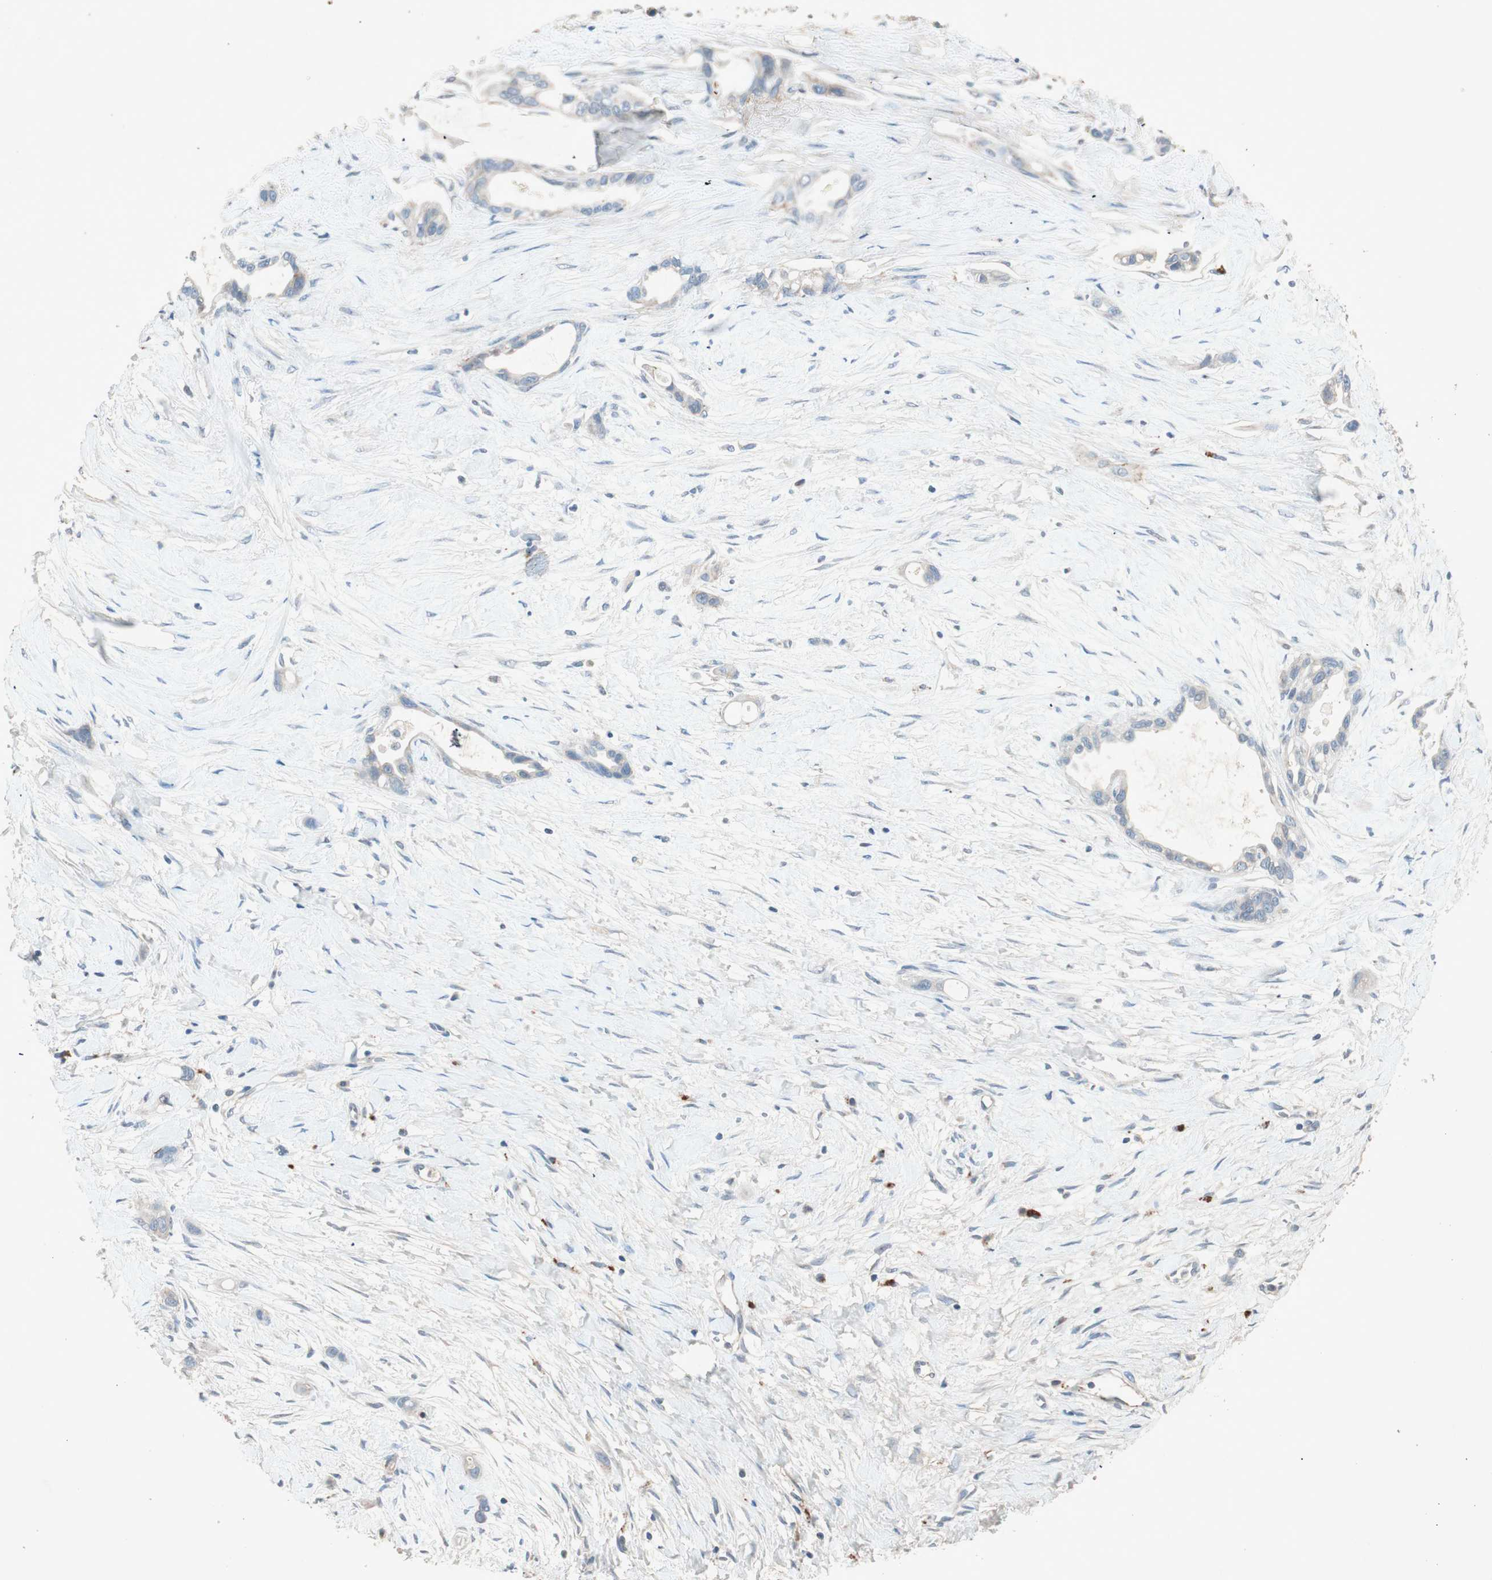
{"staining": {"intensity": "weak", "quantity": "<25%", "location": "cytoplasmic/membranous"}, "tissue": "liver cancer", "cell_type": "Tumor cells", "image_type": "cancer", "snomed": [{"axis": "morphology", "description": "Cholangiocarcinoma"}, {"axis": "topography", "description": "Liver"}], "caption": "An image of human cholangiocarcinoma (liver) is negative for staining in tumor cells.", "gene": "NKAIN1", "patient": {"sex": "female", "age": 65}}